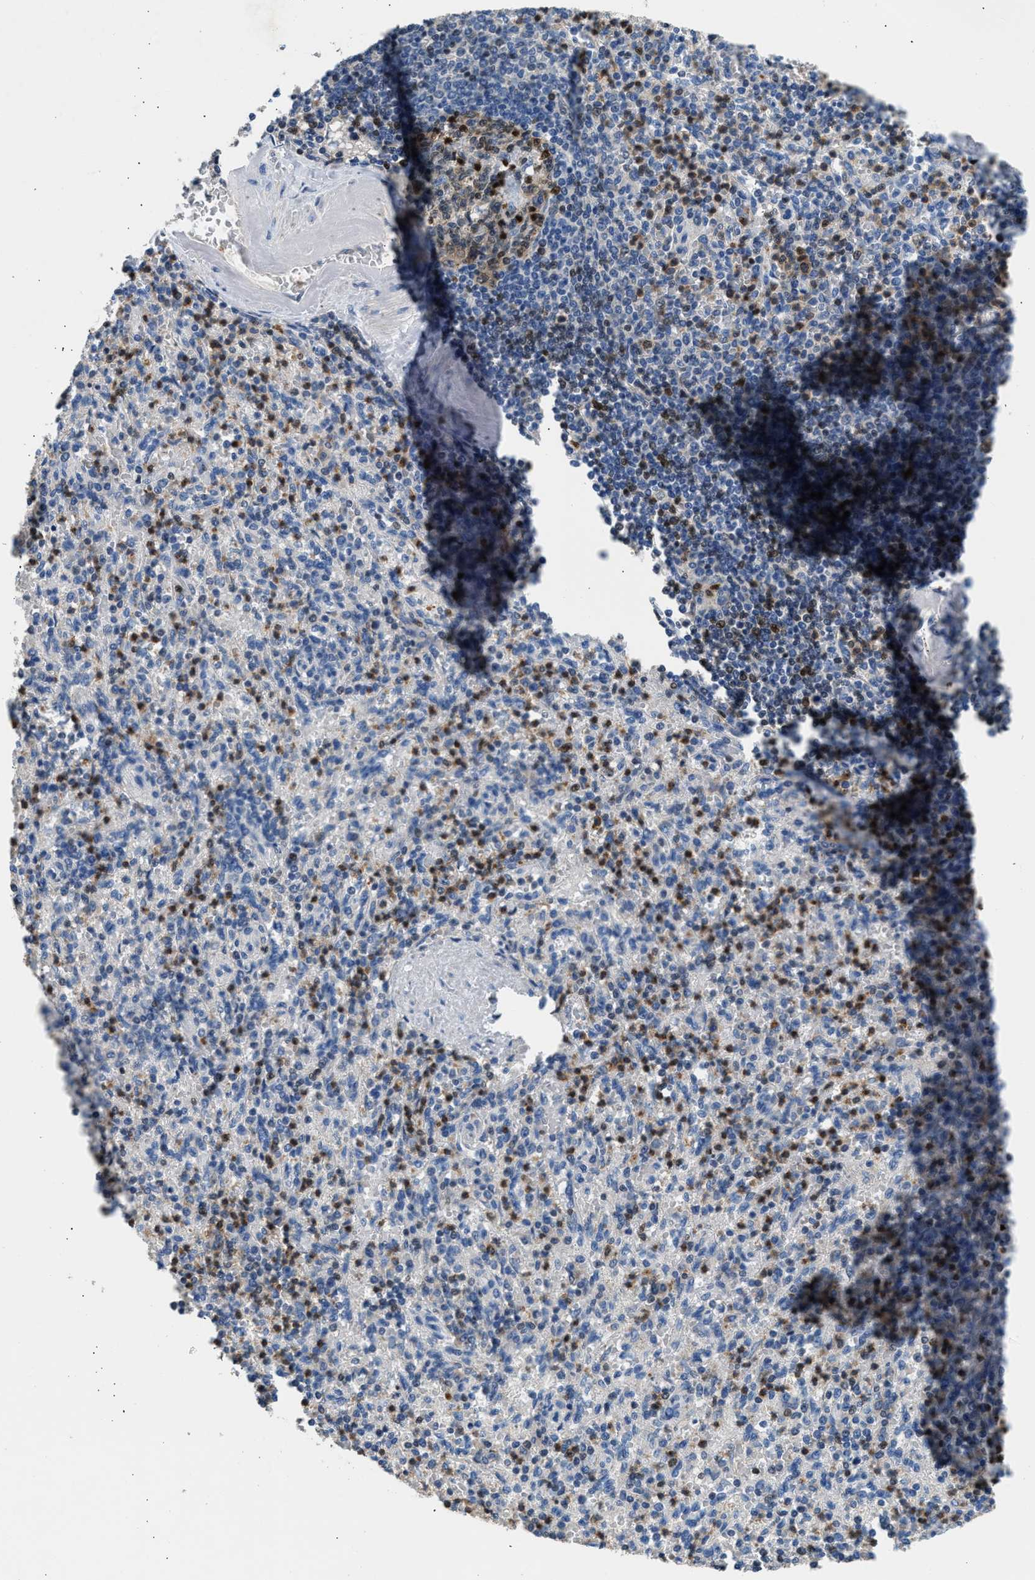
{"staining": {"intensity": "moderate", "quantity": "25%-75%", "location": "cytoplasmic/membranous,nuclear"}, "tissue": "spleen", "cell_type": "Cells in red pulp", "image_type": "normal", "snomed": [{"axis": "morphology", "description": "Normal tissue, NOS"}, {"axis": "topography", "description": "Spleen"}], "caption": "The immunohistochemical stain shows moderate cytoplasmic/membranous,nuclear positivity in cells in red pulp of unremarkable spleen. The protein of interest is stained brown, and the nuclei are stained in blue (DAB IHC with brightfield microscopy, high magnification).", "gene": "TOX", "patient": {"sex": "female", "age": 74}}